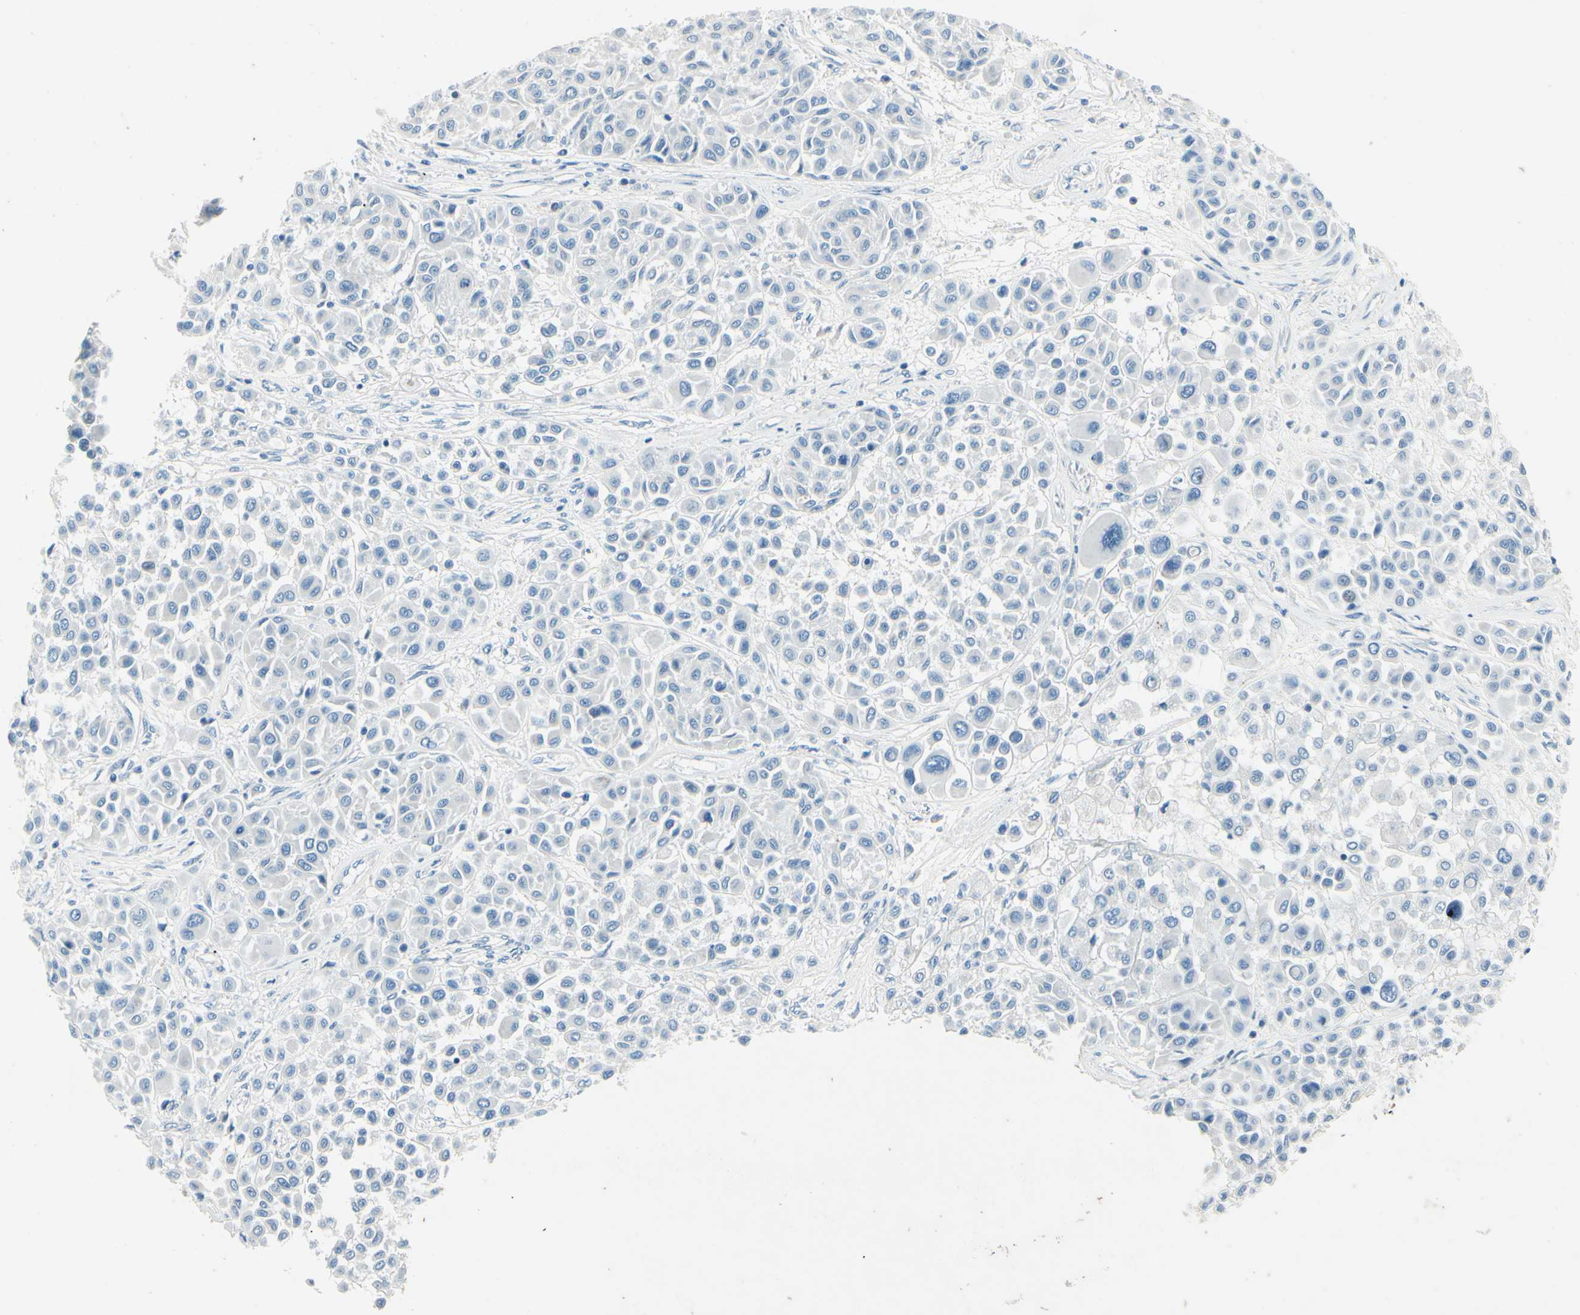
{"staining": {"intensity": "negative", "quantity": "none", "location": "none"}, "tissue": "melanoma", "cell_type": "Tumor cells", "image_type": "cancer", "snomed": [{"axis": "morphology", "description": "Malignant melanoma, Metastatic site"}, {"axis": "topography", "description": "Soft tissue"}], "caption": "This is a micrograph of IHC staining of malignant melanoma (metastatic site), which shows no staining in tumor cells.", "gene": "SNAP91", "patient": {"sex": "male", "age": 41}}